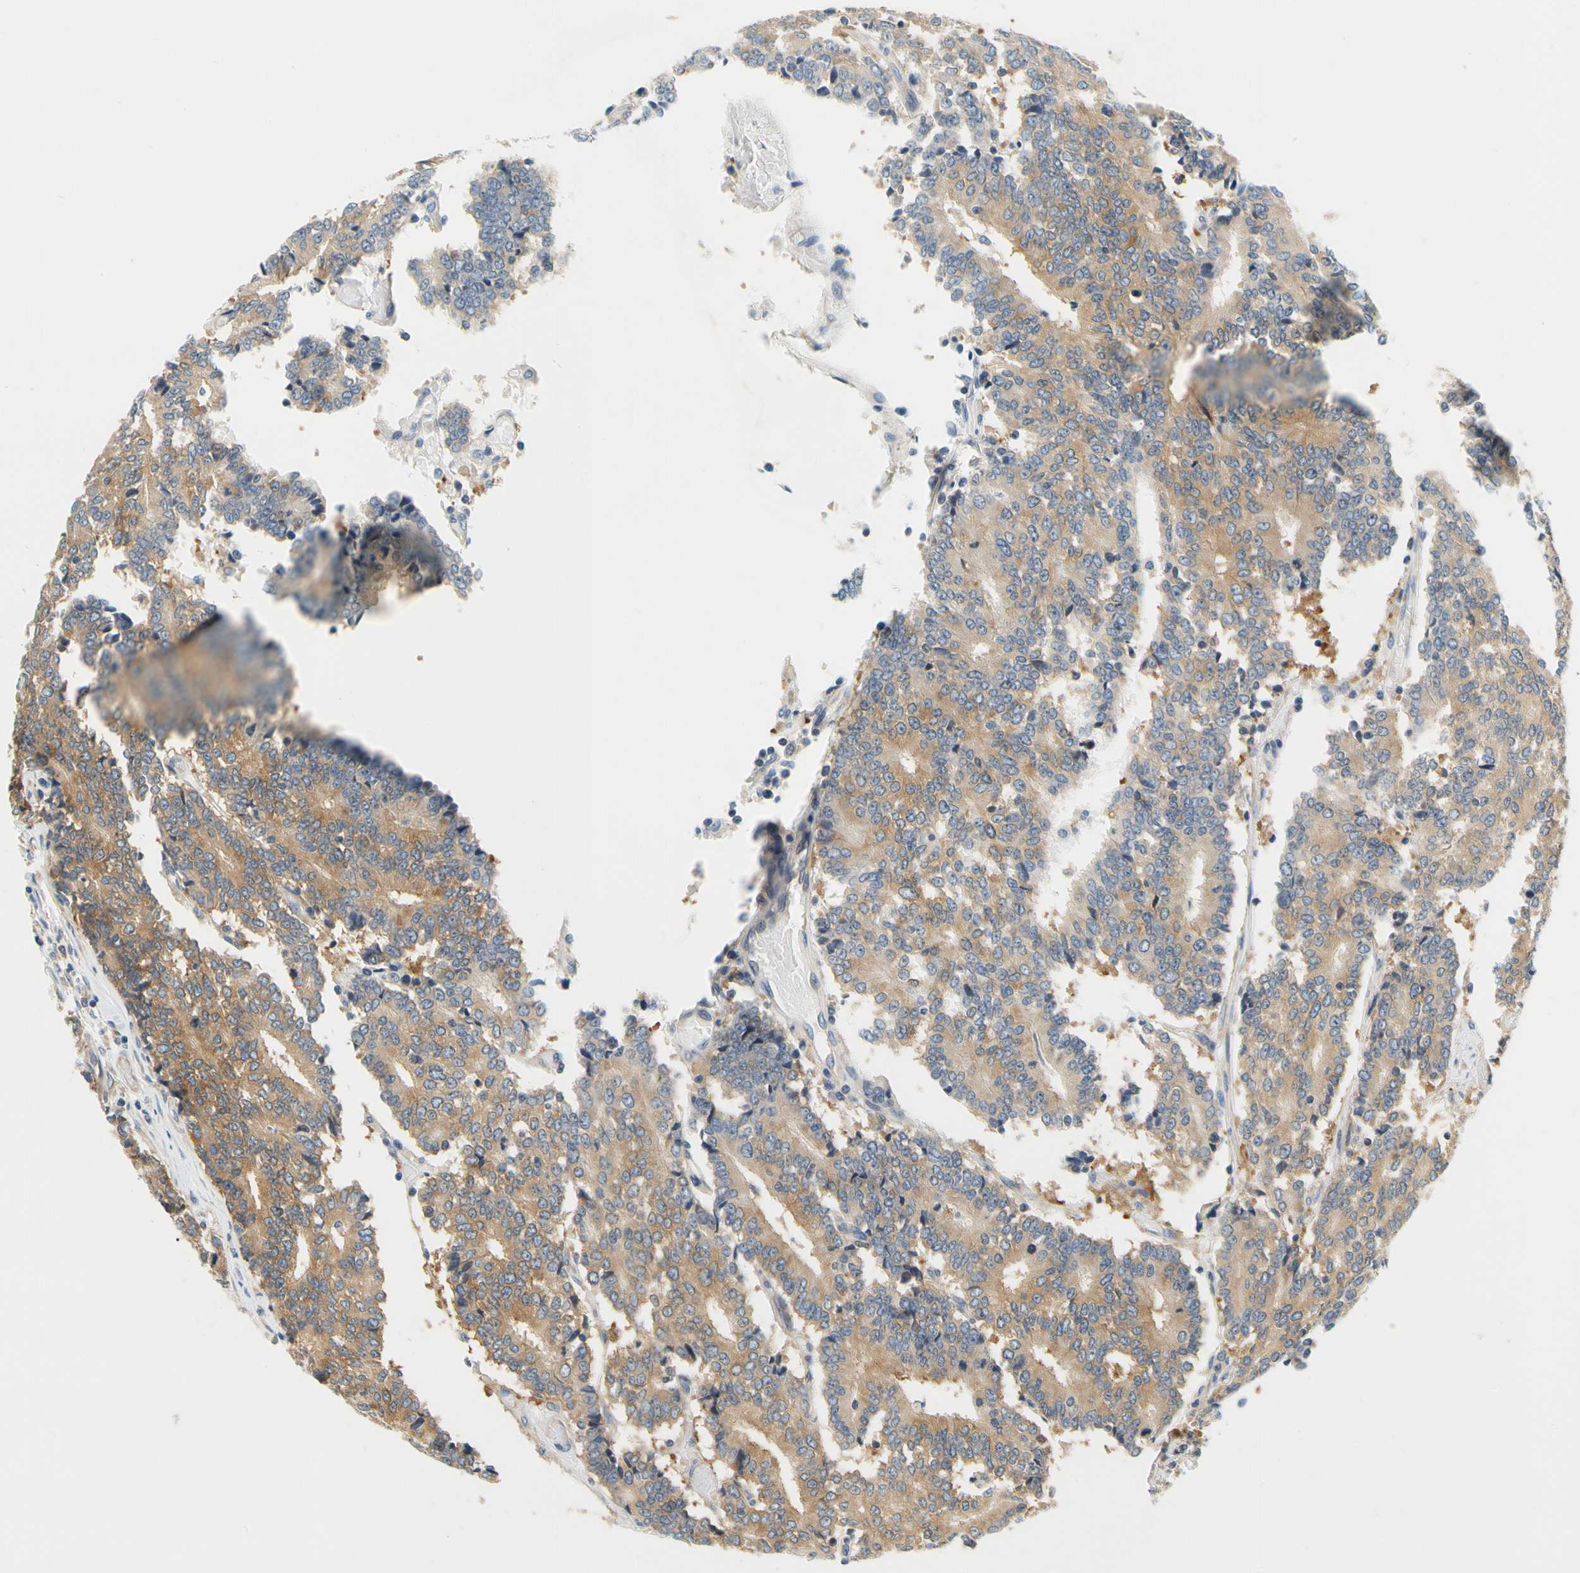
{"staining": {"intensity": "moderate", "quantity": ">75%", "location": "cytoplasmic/membranous"}, "tissue": "prostate cancer", "cell_type": "Tumor cells", "image_type": "cancer", "snomed": [{"axis": "morphology", "description": "Adenocarcinoma, High grade"}, {"axis": "topography", "description": "Prostate"}], "caption": "Immunohistochemistry histopathology image of neoplastic tissue: human prostate cancer stained using IHC displays medium levels of moderate protein expression localized specifically in the cytoplasmic/membranous of tumor cells, appearing as a cytoplasmic/membranous brown color.", "gene": "LRRC47", "patient": {"sex": "male", "age": 55}}